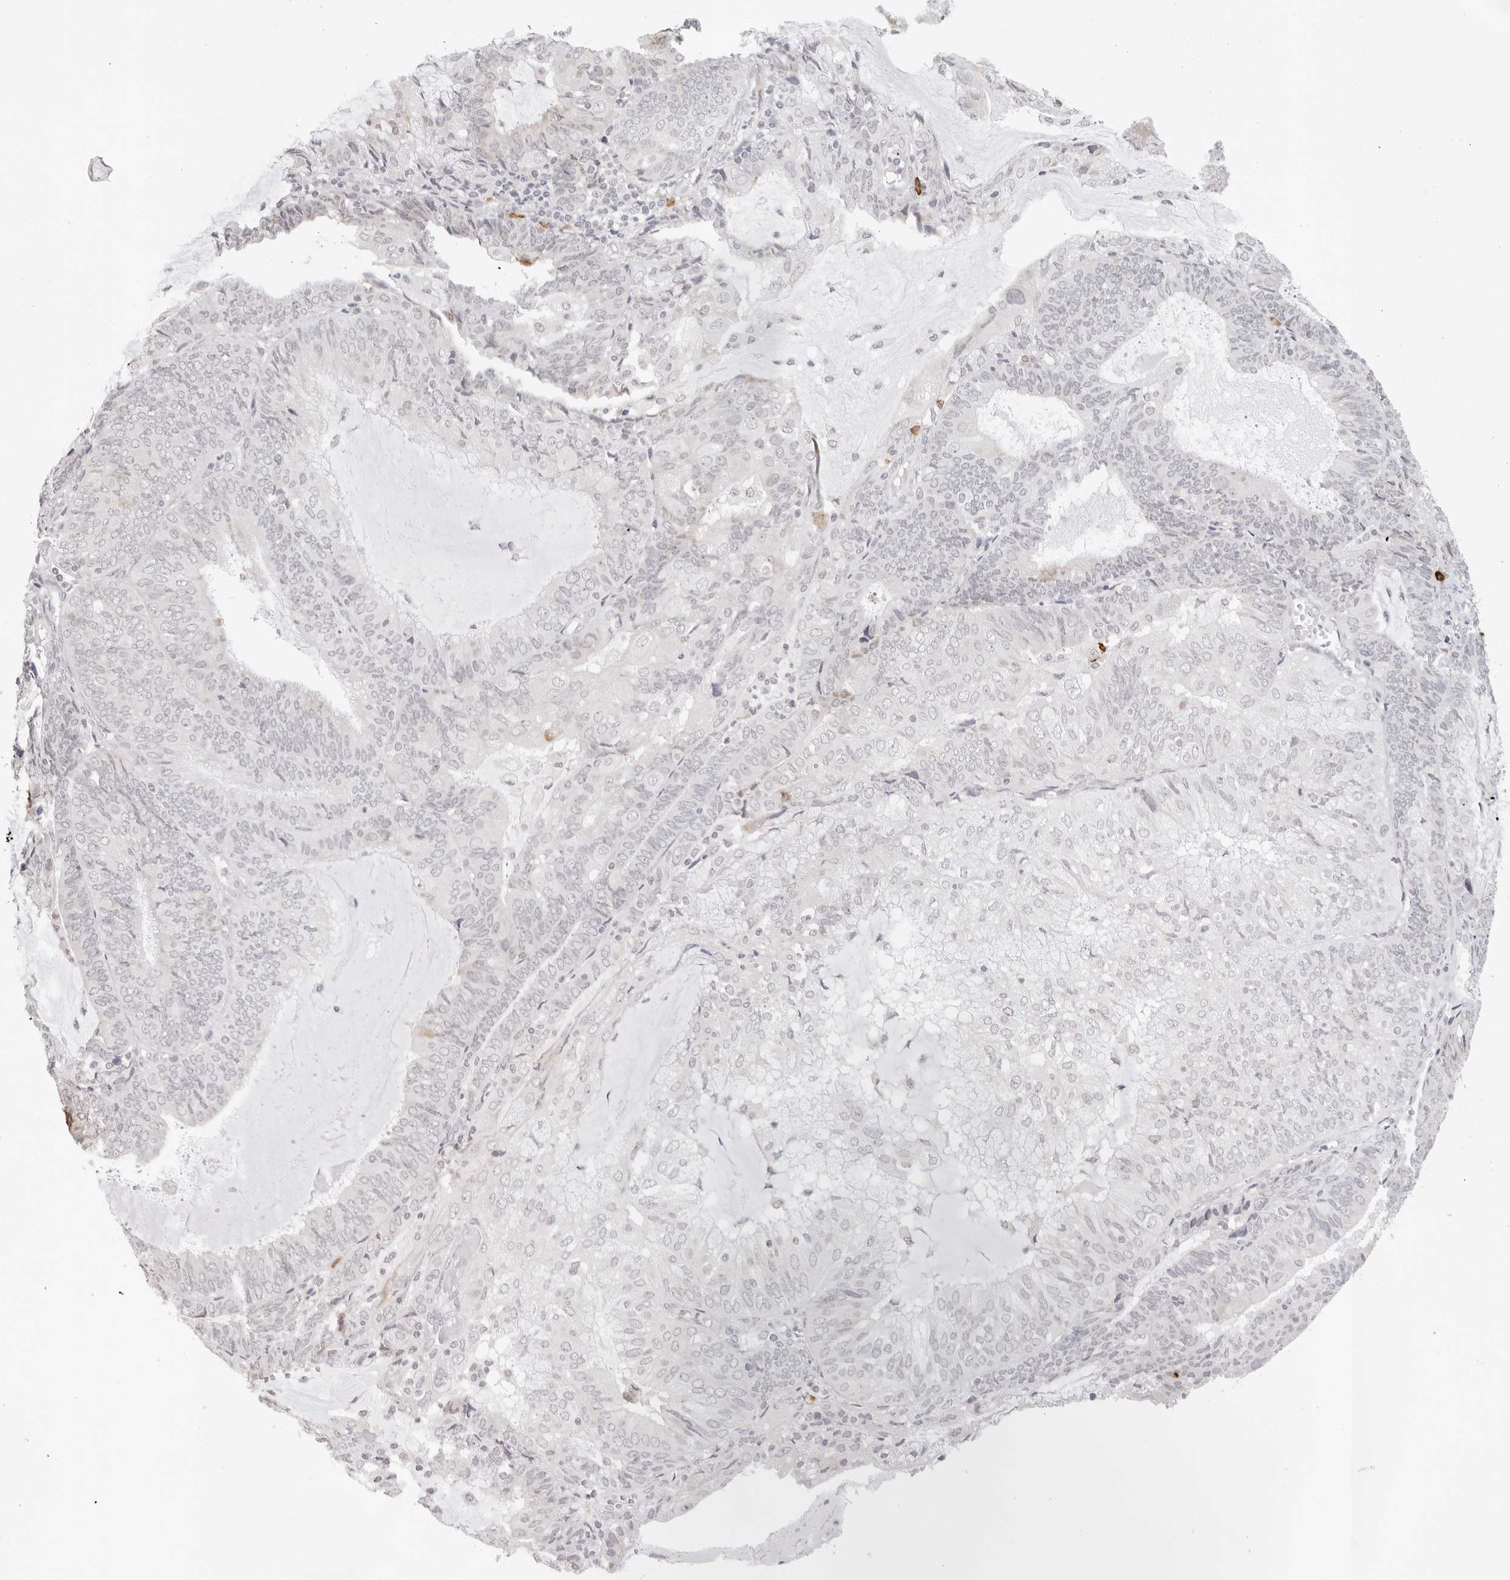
{"staining": {"intensity": "negative", "quantity": "none", "location": "none"}, "tissue": "endometrial cancer", "cell_type": "Tumor cells", "image_type": "cancer", "snomed": [{"axis": "morphology", "description": "Adenocarcinoma, NOS"}, {"axis": "topography", "description": "Endometrium"}], "caption": "There is no significant expression in tumor cells of endometrial cancer (adenocarcinoma).", "gene": "IL17RA", "patient": {"sex": "female", "age": 81}}